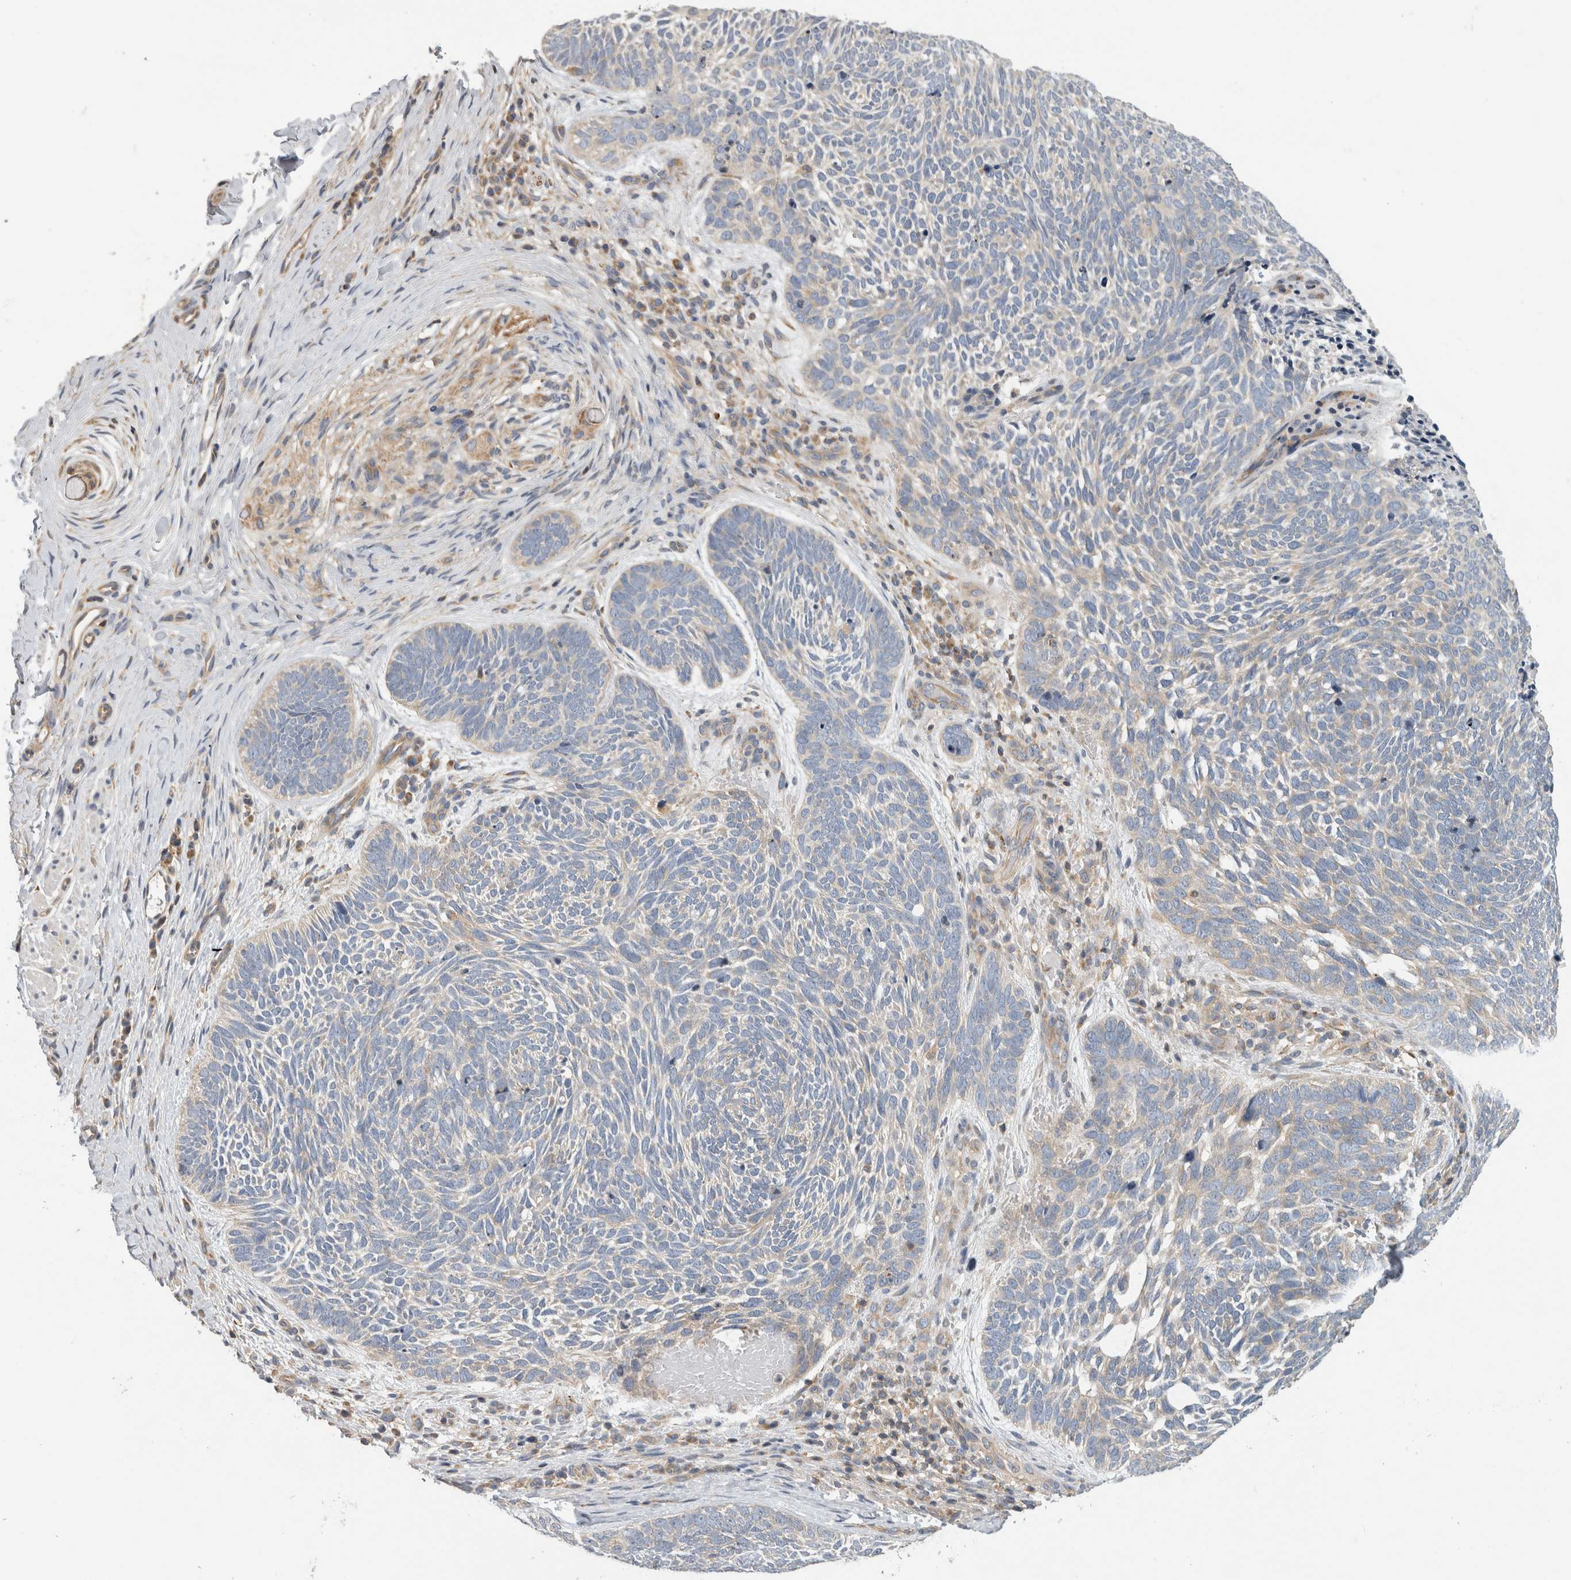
{"staining": {"intensity": "negative", "quantity": "none", "location": "none"}, "tissue": "skin cancer", "cell_type": "Tumor cells", "image_type": "cancer", "snomed": [{"axis": "morphology", "description": "Basal cell carcinoma"}, {"axis": "topography", "description": "Skin"}], "caption": "Histopathology image shows no protein expression in tumor cells of skin cancer tissue.", "gene": "GRIK2", "patient": {"sex": "female", "age": 85}}